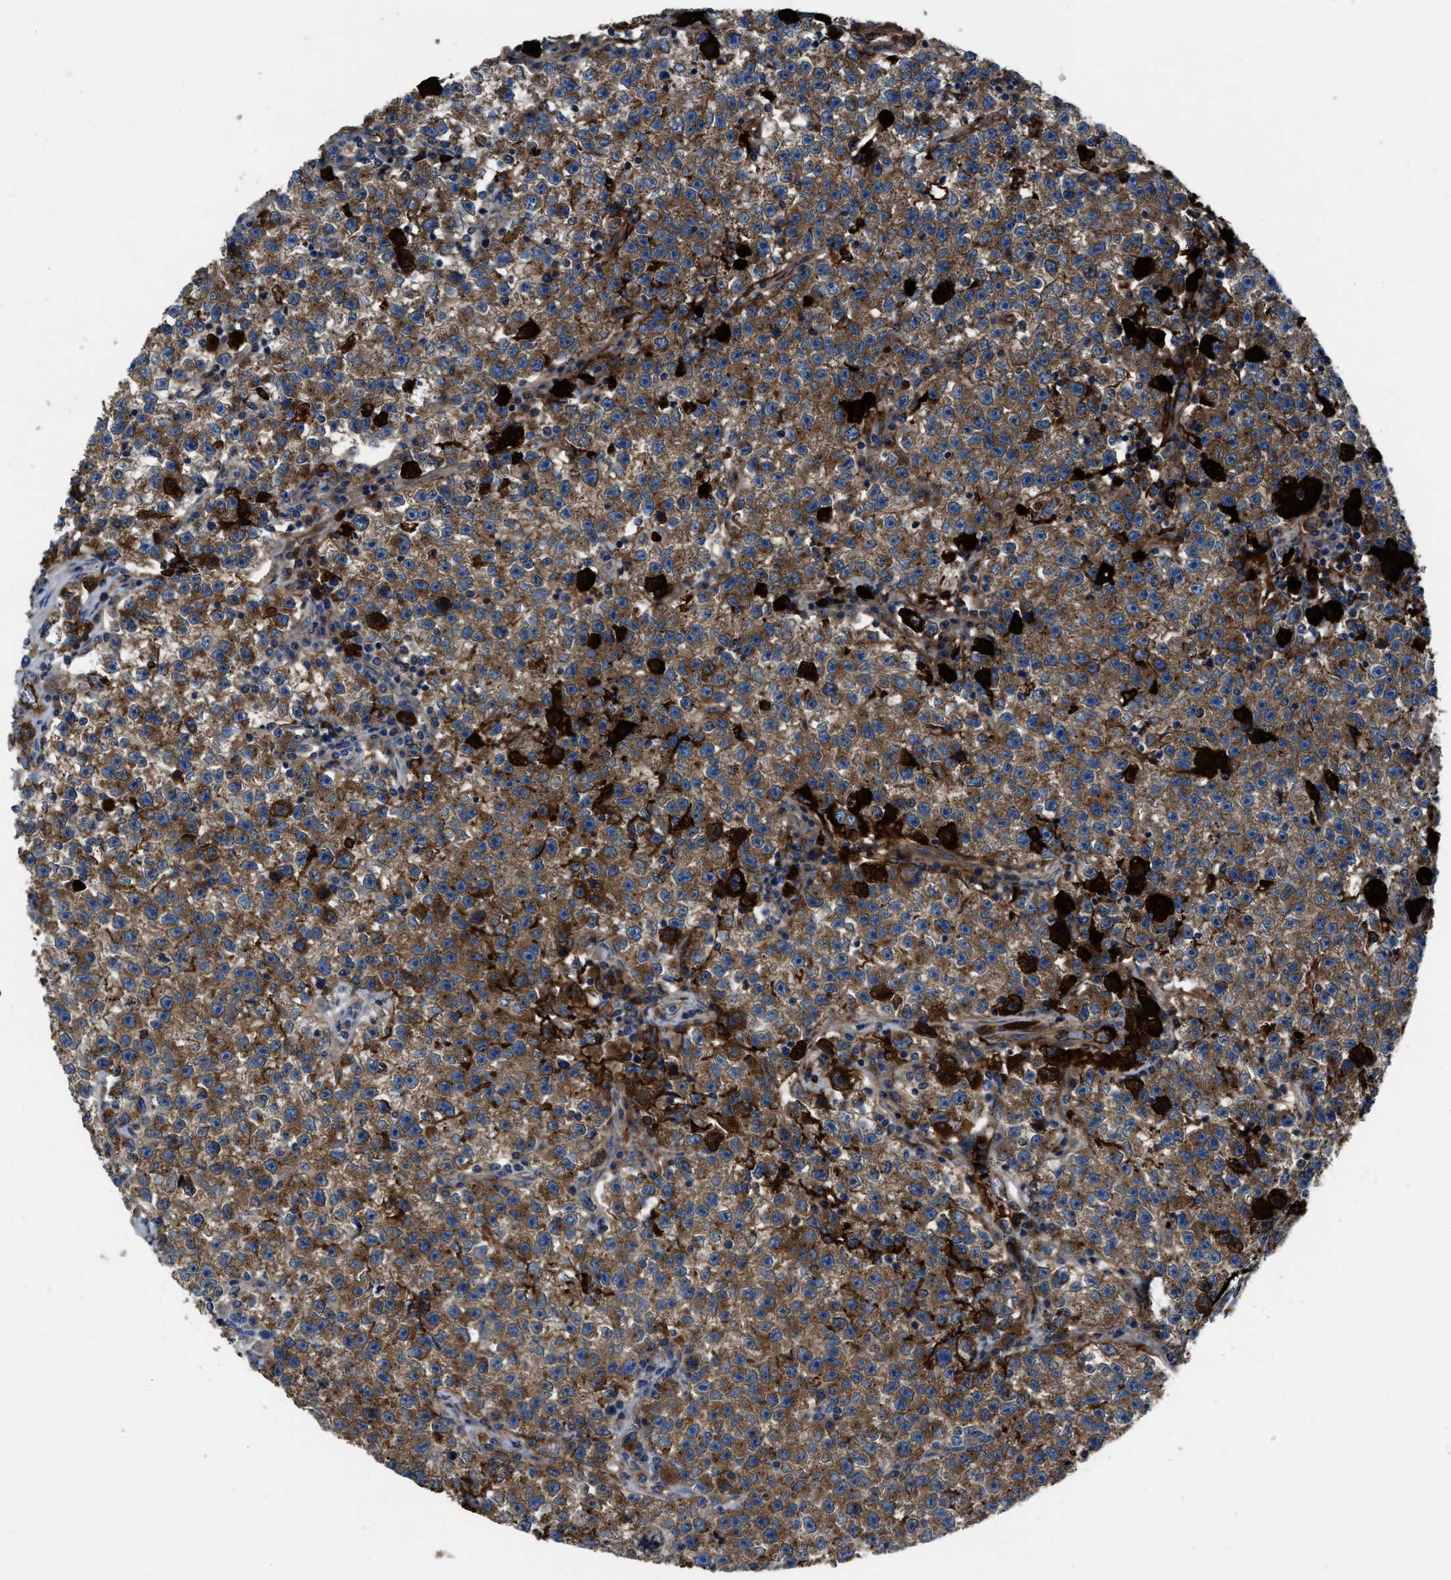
{"staining": {"intensity": "moderate", "quantity": ">75%", "location": "cytoplasmic/membranous"}, "tissue": "testis cancer", "cell_type": "Tumor cells", "image_type": "cancer", "snomed": [{"axis": "morphology", "description": "Seminoma, NOS"}, {"axis": "topography", "description": "Testis"}], "caption": "A brown stain labels moderate cytoplasmic/membranous staining of a protein in human testis cancer tumor cells. The staining was performed using DAB, with brown indicating positive protein expression. Nuclei are stained blue with hematoxylin.", "gene": "ERC1", "patient": {"sex": "male", "age": 22}}